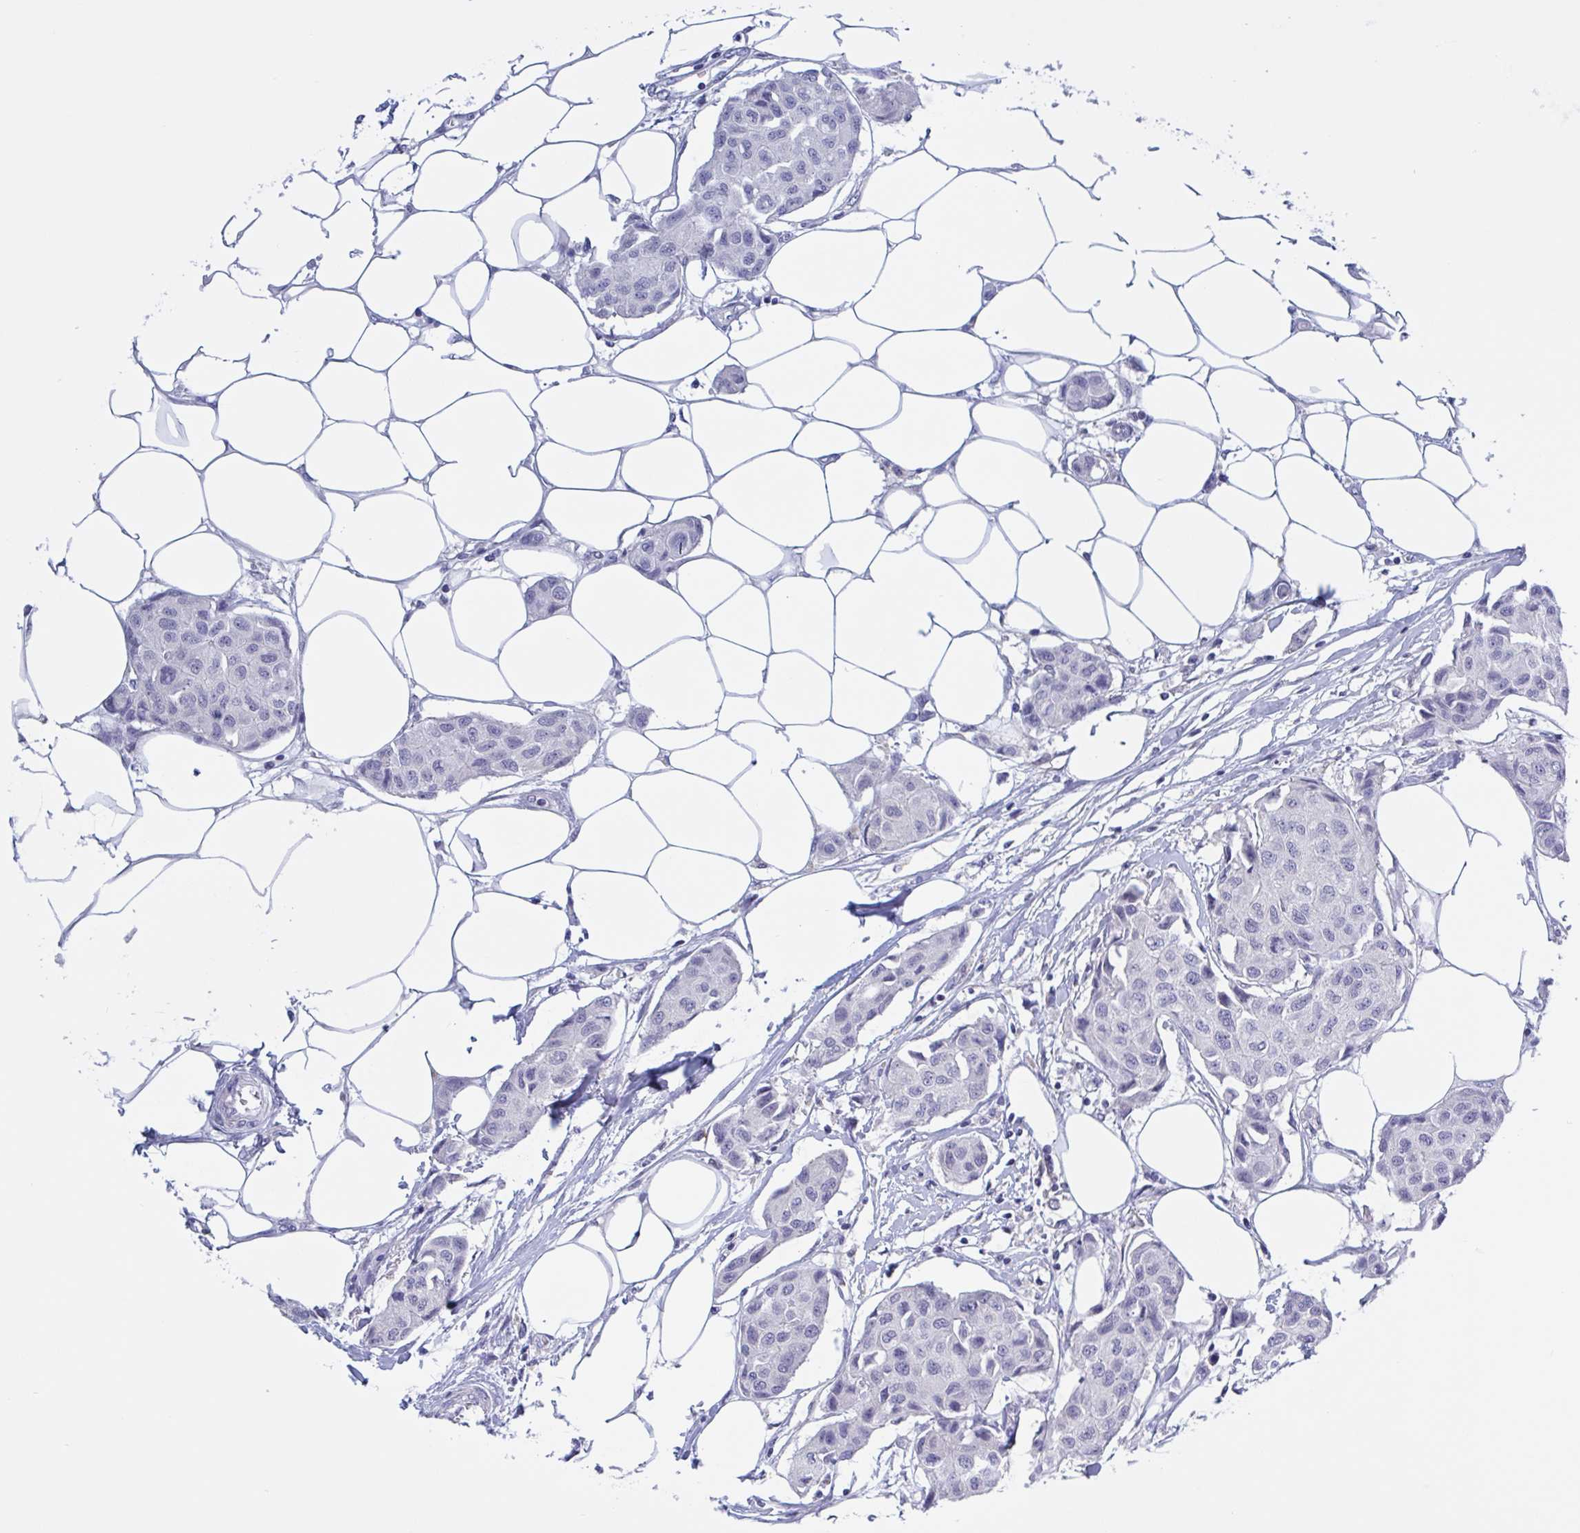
{"staining": {"intensity": "negative", "quantity": "none", "location": "none"}, "tissue": "breast cancer", "cell_type": "Tumor cells", "image_type": "cancer", "snomed": [{"axis": "morphology", "description": "Duct carcinoma"}, {"axis": "topography", "description": "Breast"}, {"axis": "topography", "description": "Lymph node"}], "caption": "Immunohistochemistry (IHC) micrograph of human intraductal carcinoma (breast) stained for a protein (brown), which shows no expression in tumor cells.", "gene": "SERPINB13", "patient": {"sex": "female", "age": 80}}